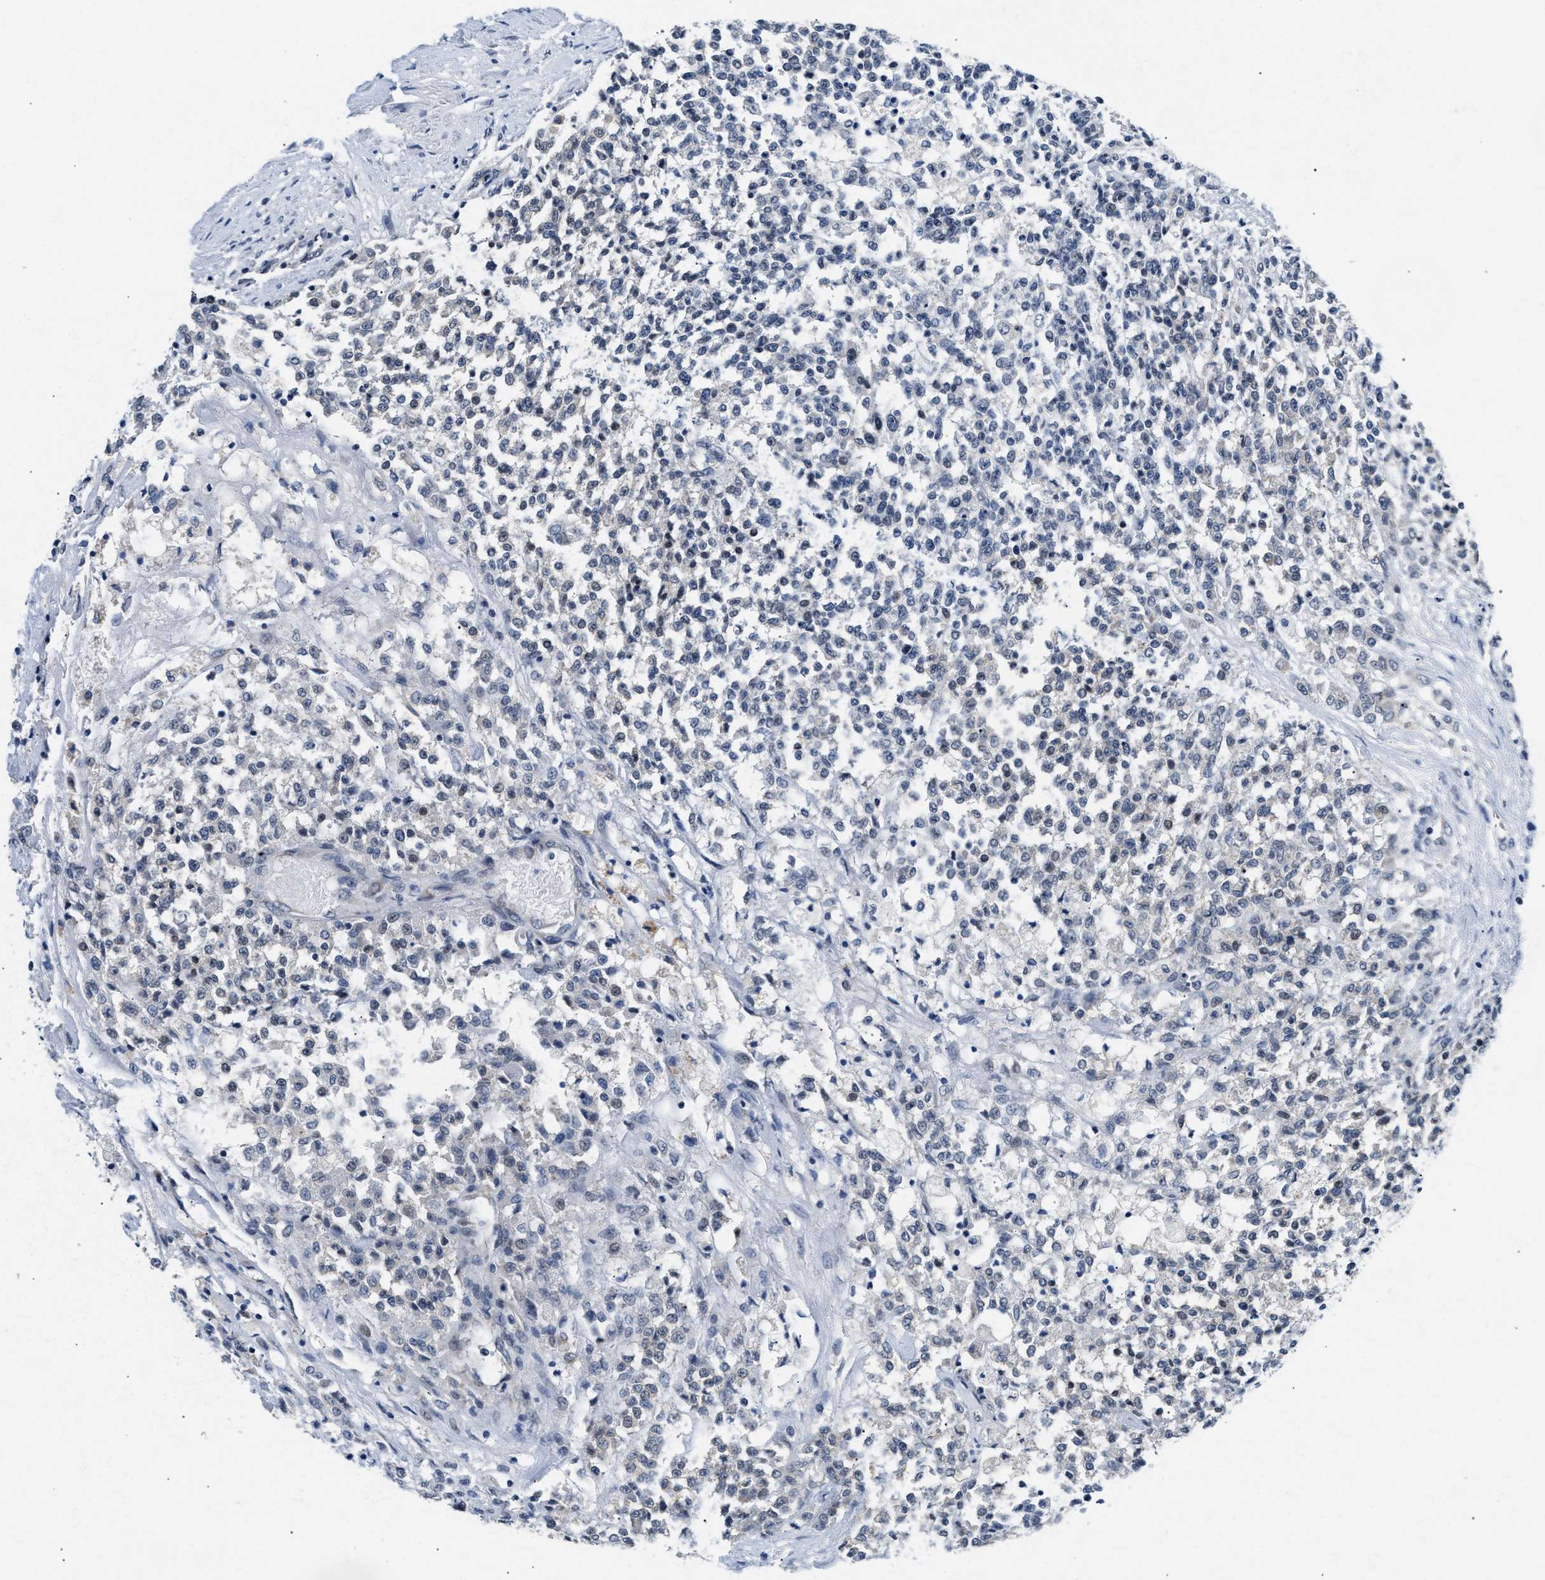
{"staining": {"intensity": "negative", "quantity": "none", "location": "none"}, "tissue": "testis cancer", "cell_type": "Tumor cells", "image_type": "cancer", "snomed": [{"axis": "morphology", "description": "Seminoma, NOS"}, {"axis": "topography", "description": "Testis"}], "caption": "Tumor cells are negative for protein expression in human testis cancer (seminoma). The staining is performed using DAB brown chromogen with nuclei counter-stained in using hematoxylin.", "gene": "PPM1H", "patient": {"sex": "male", "age": 59}}